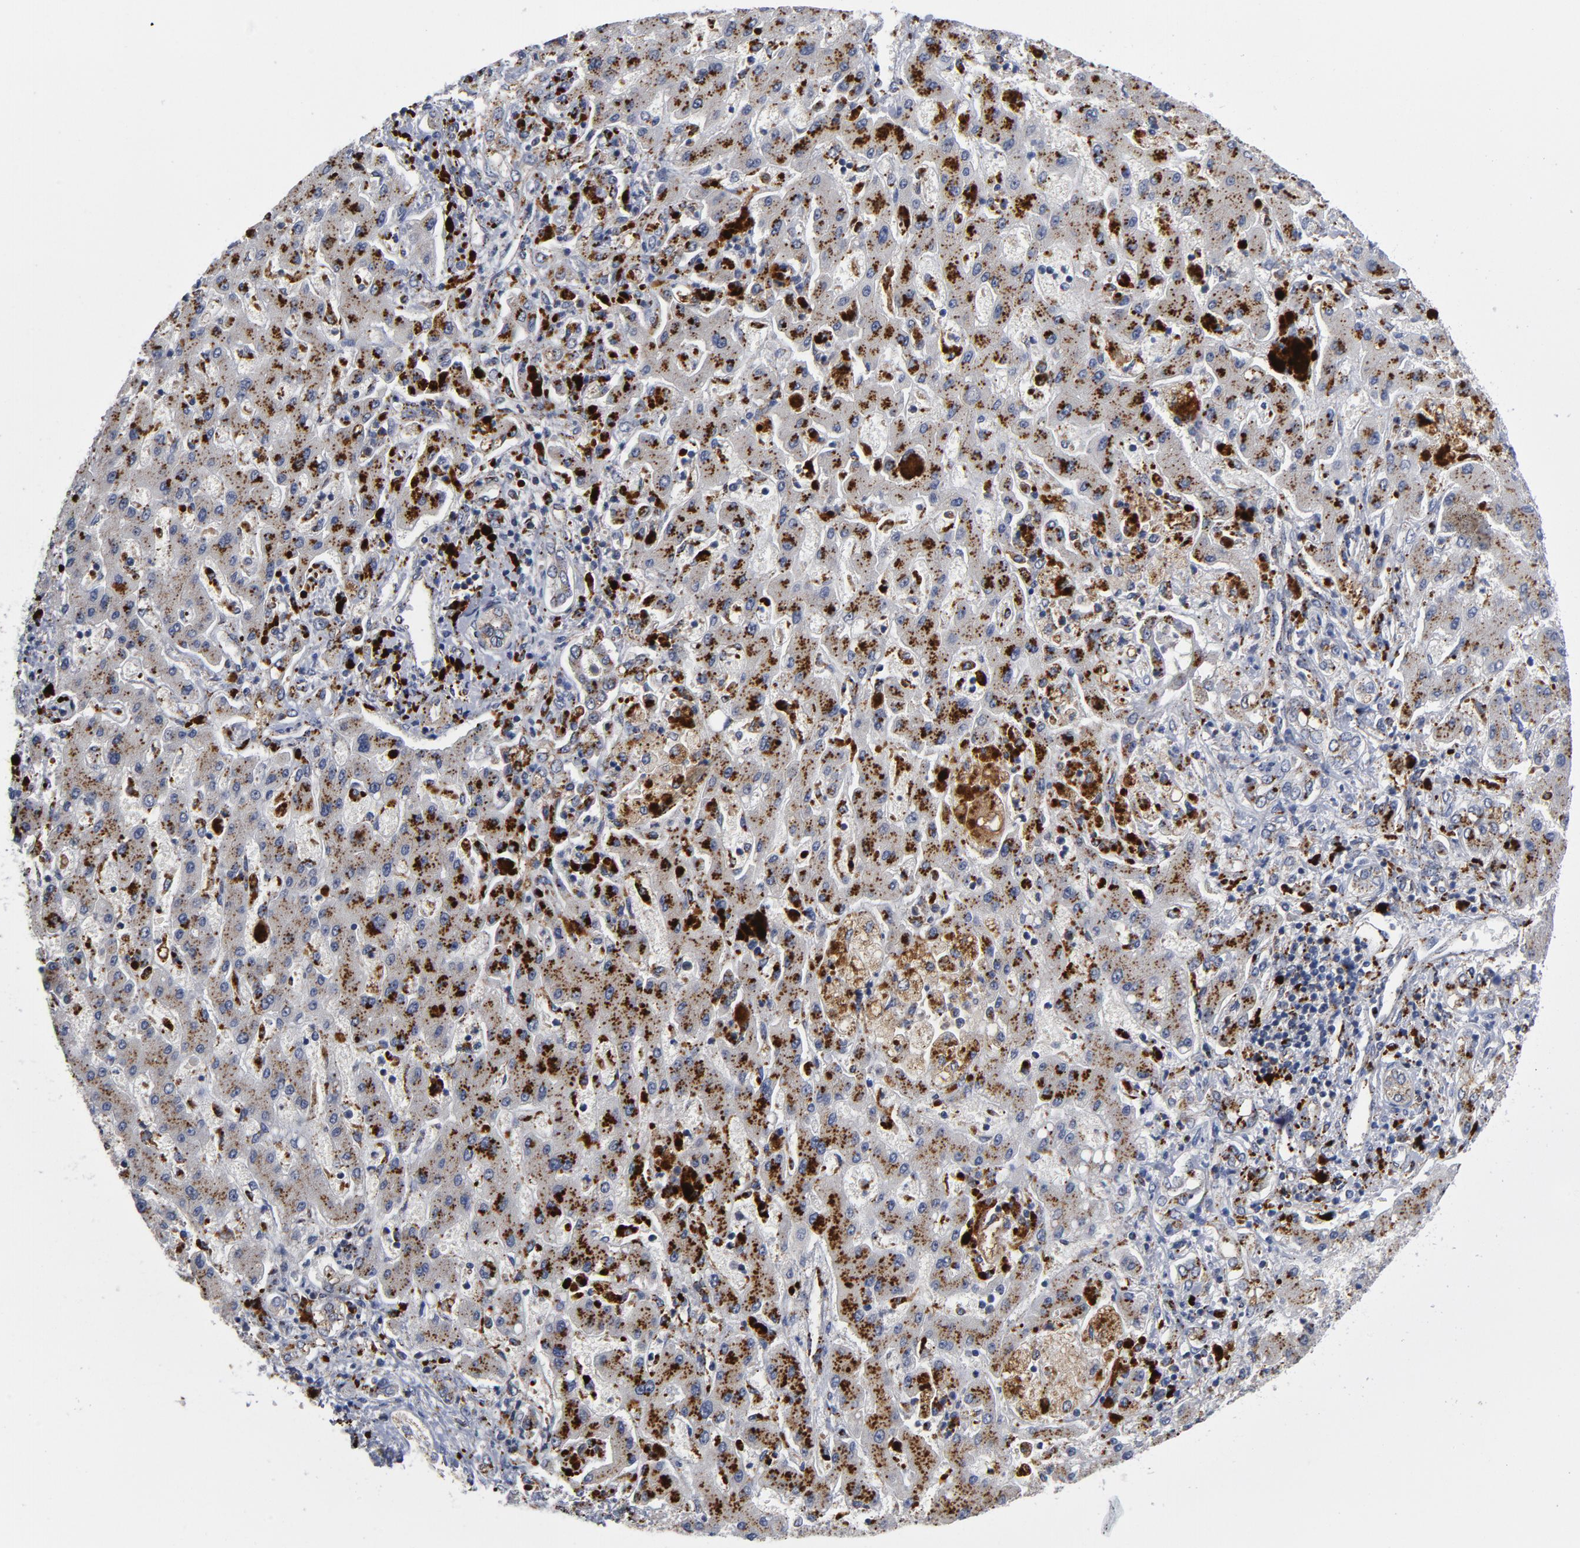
{"staining": {"intensity": "strong", "quantity": ">75%", "location": "cytoplasmic/membranous"}, "tissue": "liver cancer", "cell_type": "Tumor cells", "image_type": "cancer", "snomed": [{"axis": "morphology", "description": "Cholangiocarcinoma"}, {"axis": "topography", "description": "Liver"}], "caption": "Immunohistochemical staining of cholangiocarcinoma (liver) displays high levels of strong cytoplasmic/membranous staining in approximately >75% of tumor cells. (DAB (3,3'-diaminobenzidine) IHC, brown staining for protein, blue staining for nuclei).", "gene": "AKT2", "patient": {"sex": "male", "age": 50}}